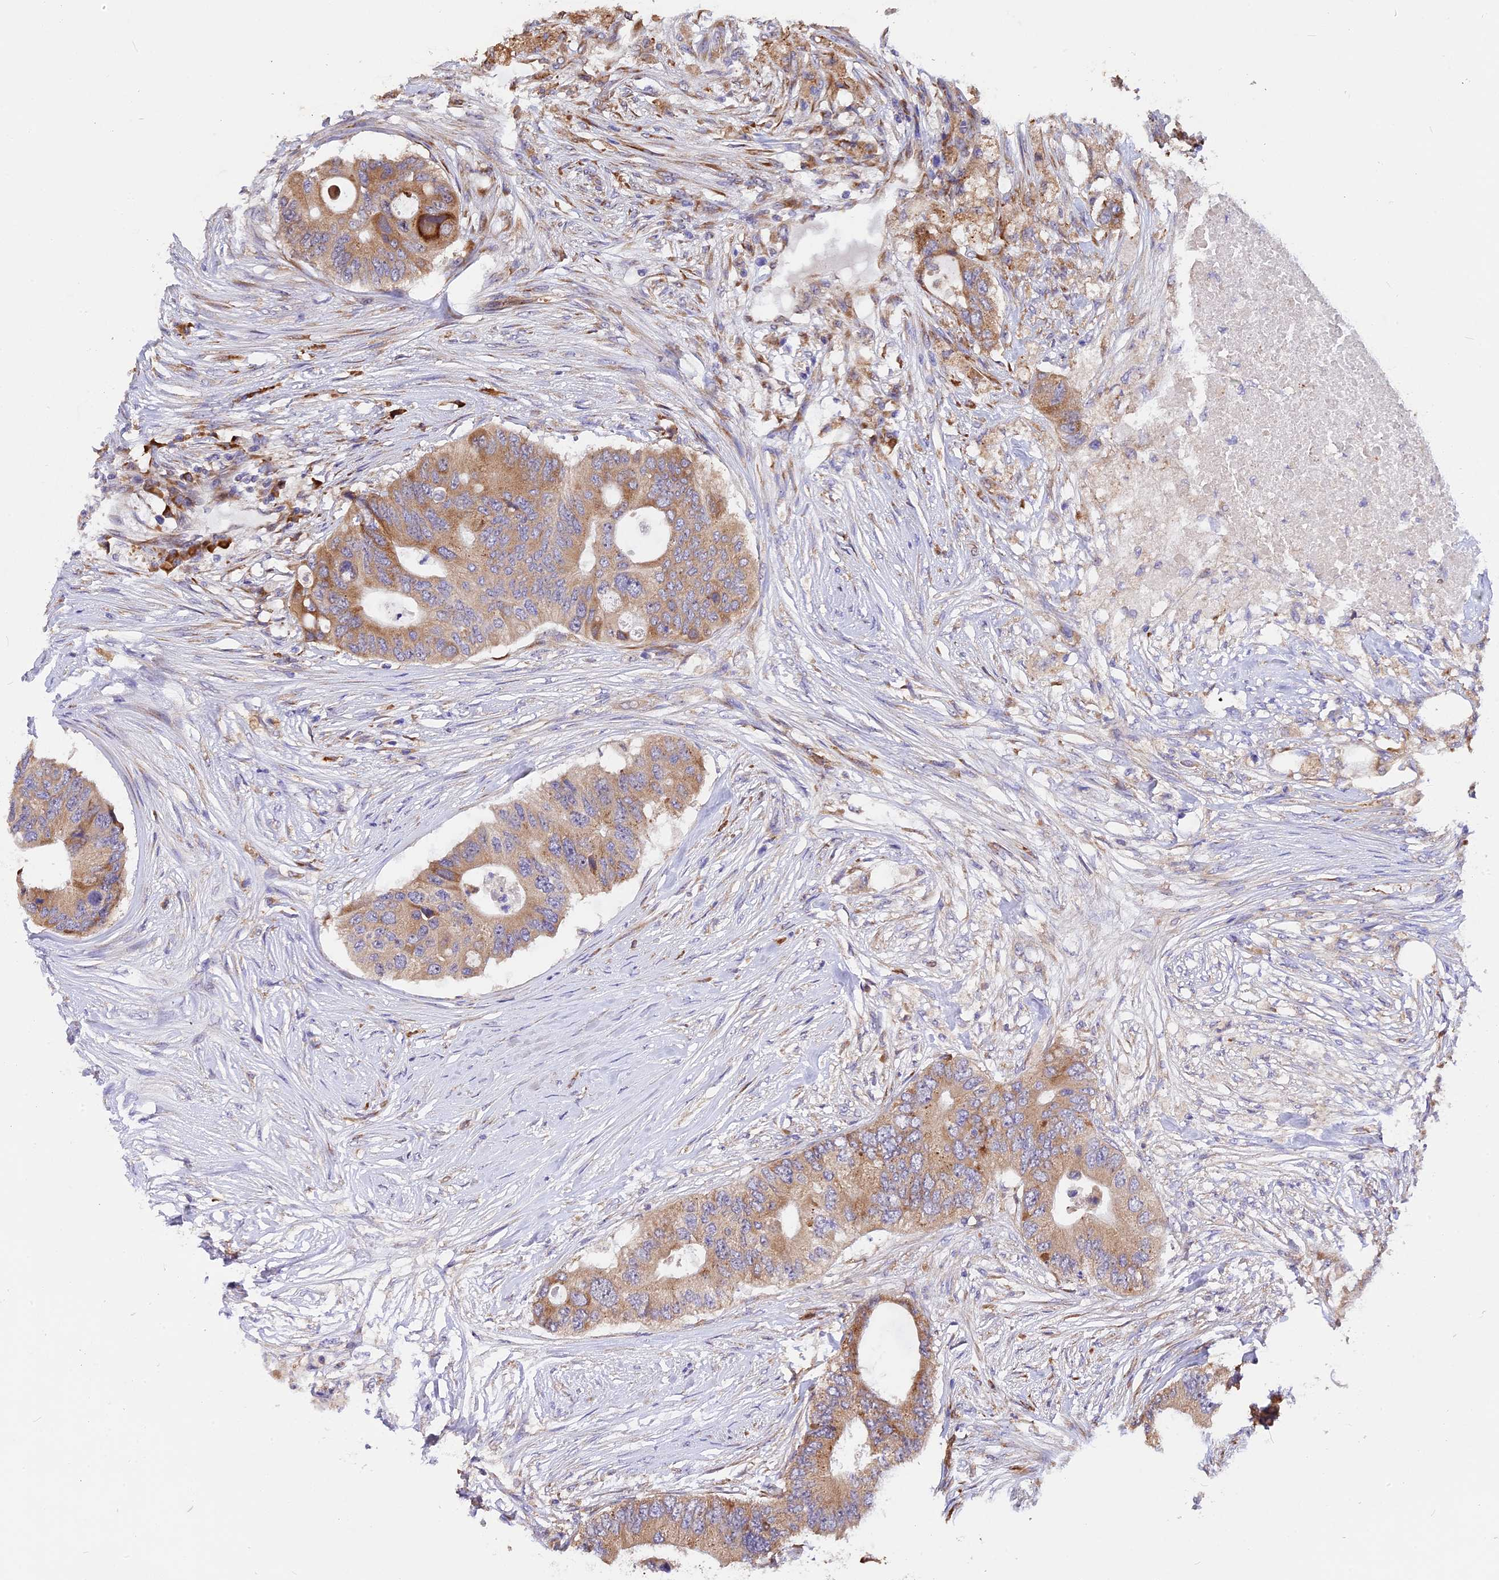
{"staining": {"intensity": "moderate", "quantity": ">75%", "location": "cytoplasmic/membranous"}, "tissue": "colorectal cancer", "cell_type": "Tumor cells", "image_type": "cancer", "snomed": [{"axis": "morphology", "description": "Adenocarcinoma, NOS"}, {"axis": "topography", "description": "Colon"}], "caption": "IHC image of neoplastic tissue: adenocarcinoma (colorectal) stained using IHC exhibits medium levels of moderate protein expression localized specifically in the cytoplasmic/membranous of tumor cells, appearing as a cytoplasmic/membranous brown color.", "gene": "GNPTAB", "patient": {"sex": "male", "age": 71}}